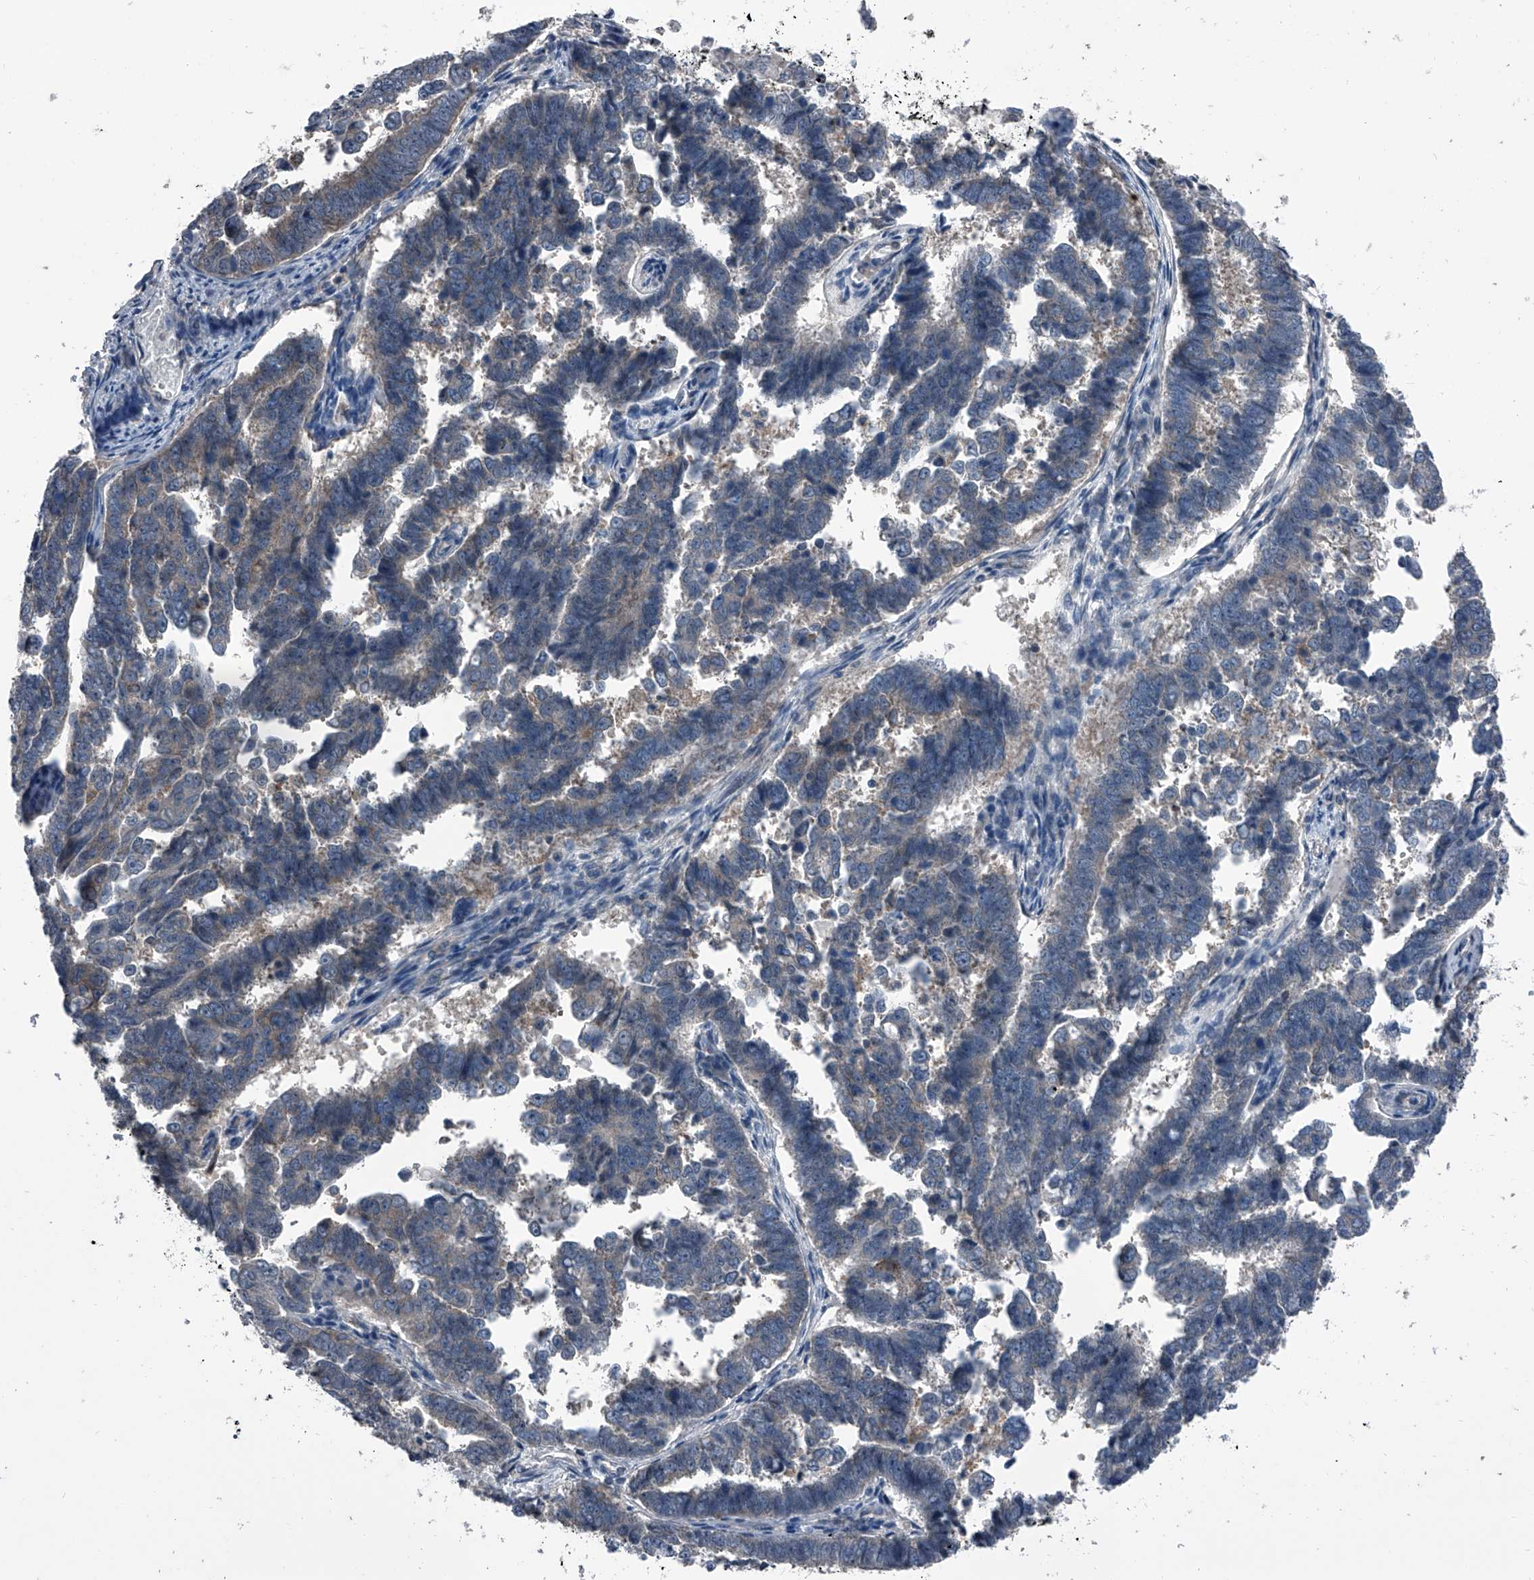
{"staining": {"intensity": "weak", "quantity": "25%-75%", "location": "cytoplasmic/membranous"}, "tissue": "endometrial cancer", "cell_type": "Tumor cells", "image_type": "cancer", "snomed": [{"axis": "morphology", "description": "Adenocarcinoma, NOS"}, {"axis": "topography", "description": "Endometrium"}], "caption": "Immunohistochemical staining of adenocarcinoma (endometrial) demonstrates low levels of weak cytoplasmic/membranous staining in about 25%-75% of tumor cells.", "gene": "PIP5K1A", "patient": {"sex": "female", "age": 75}}